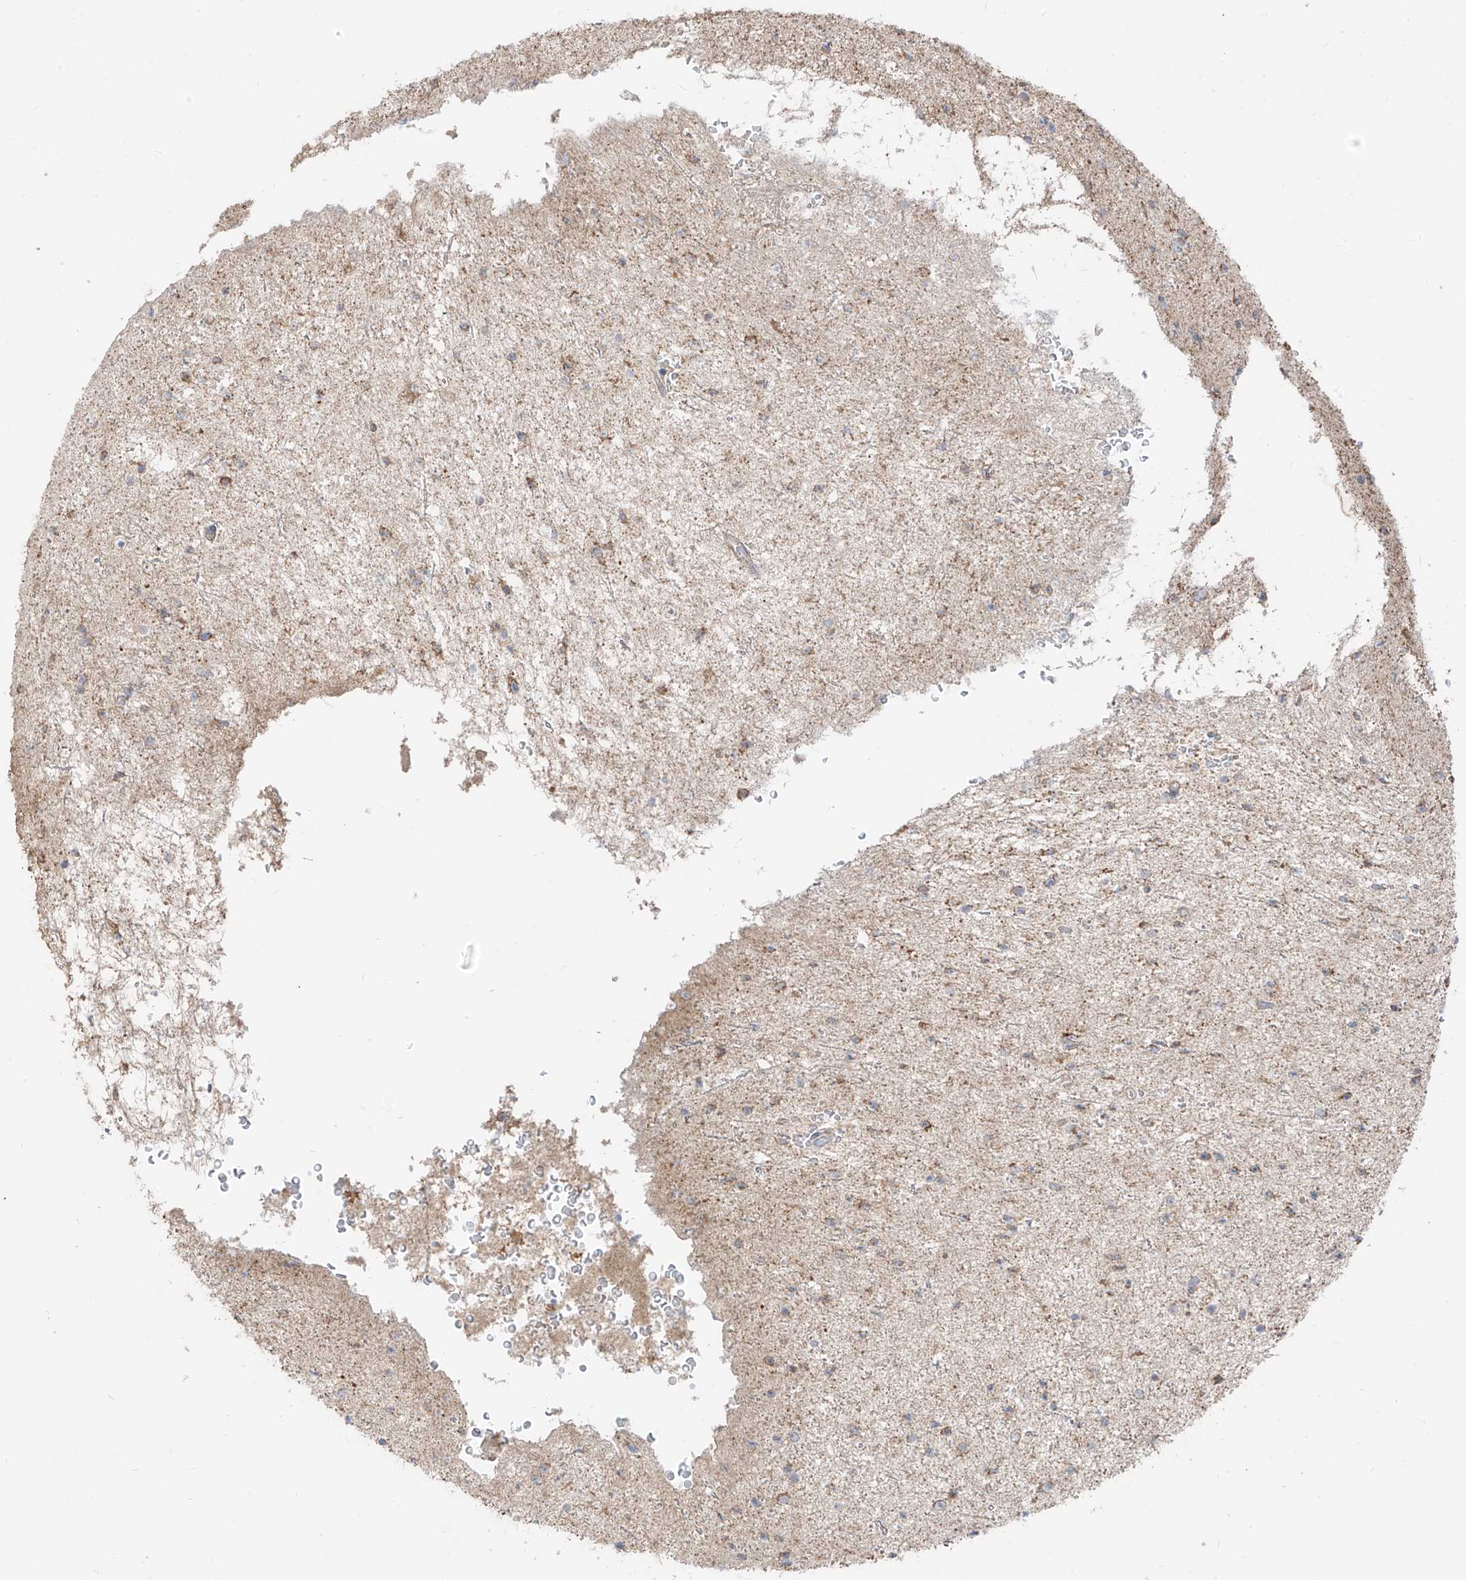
{"staining": {"intensity": "weak", "quantity": "<25%", "location": "cytoplasmic/membranous"}, "tissue": "glioma", "cell_type": "Tumor cells", "image_type": "cancer", "snomed": [{"axis": "morphology", "description": "Glioma, malignant, Low grade"}, {"axis": "topography", "description": "Brain"}], "caption": "This is an immunohistochemistry (IHC) histopathology image of low-grade glioma (malignant). There is no expression in tumor cells.", "gene": "ETHE1", "patient": {"sex": "female", "age": 37}}